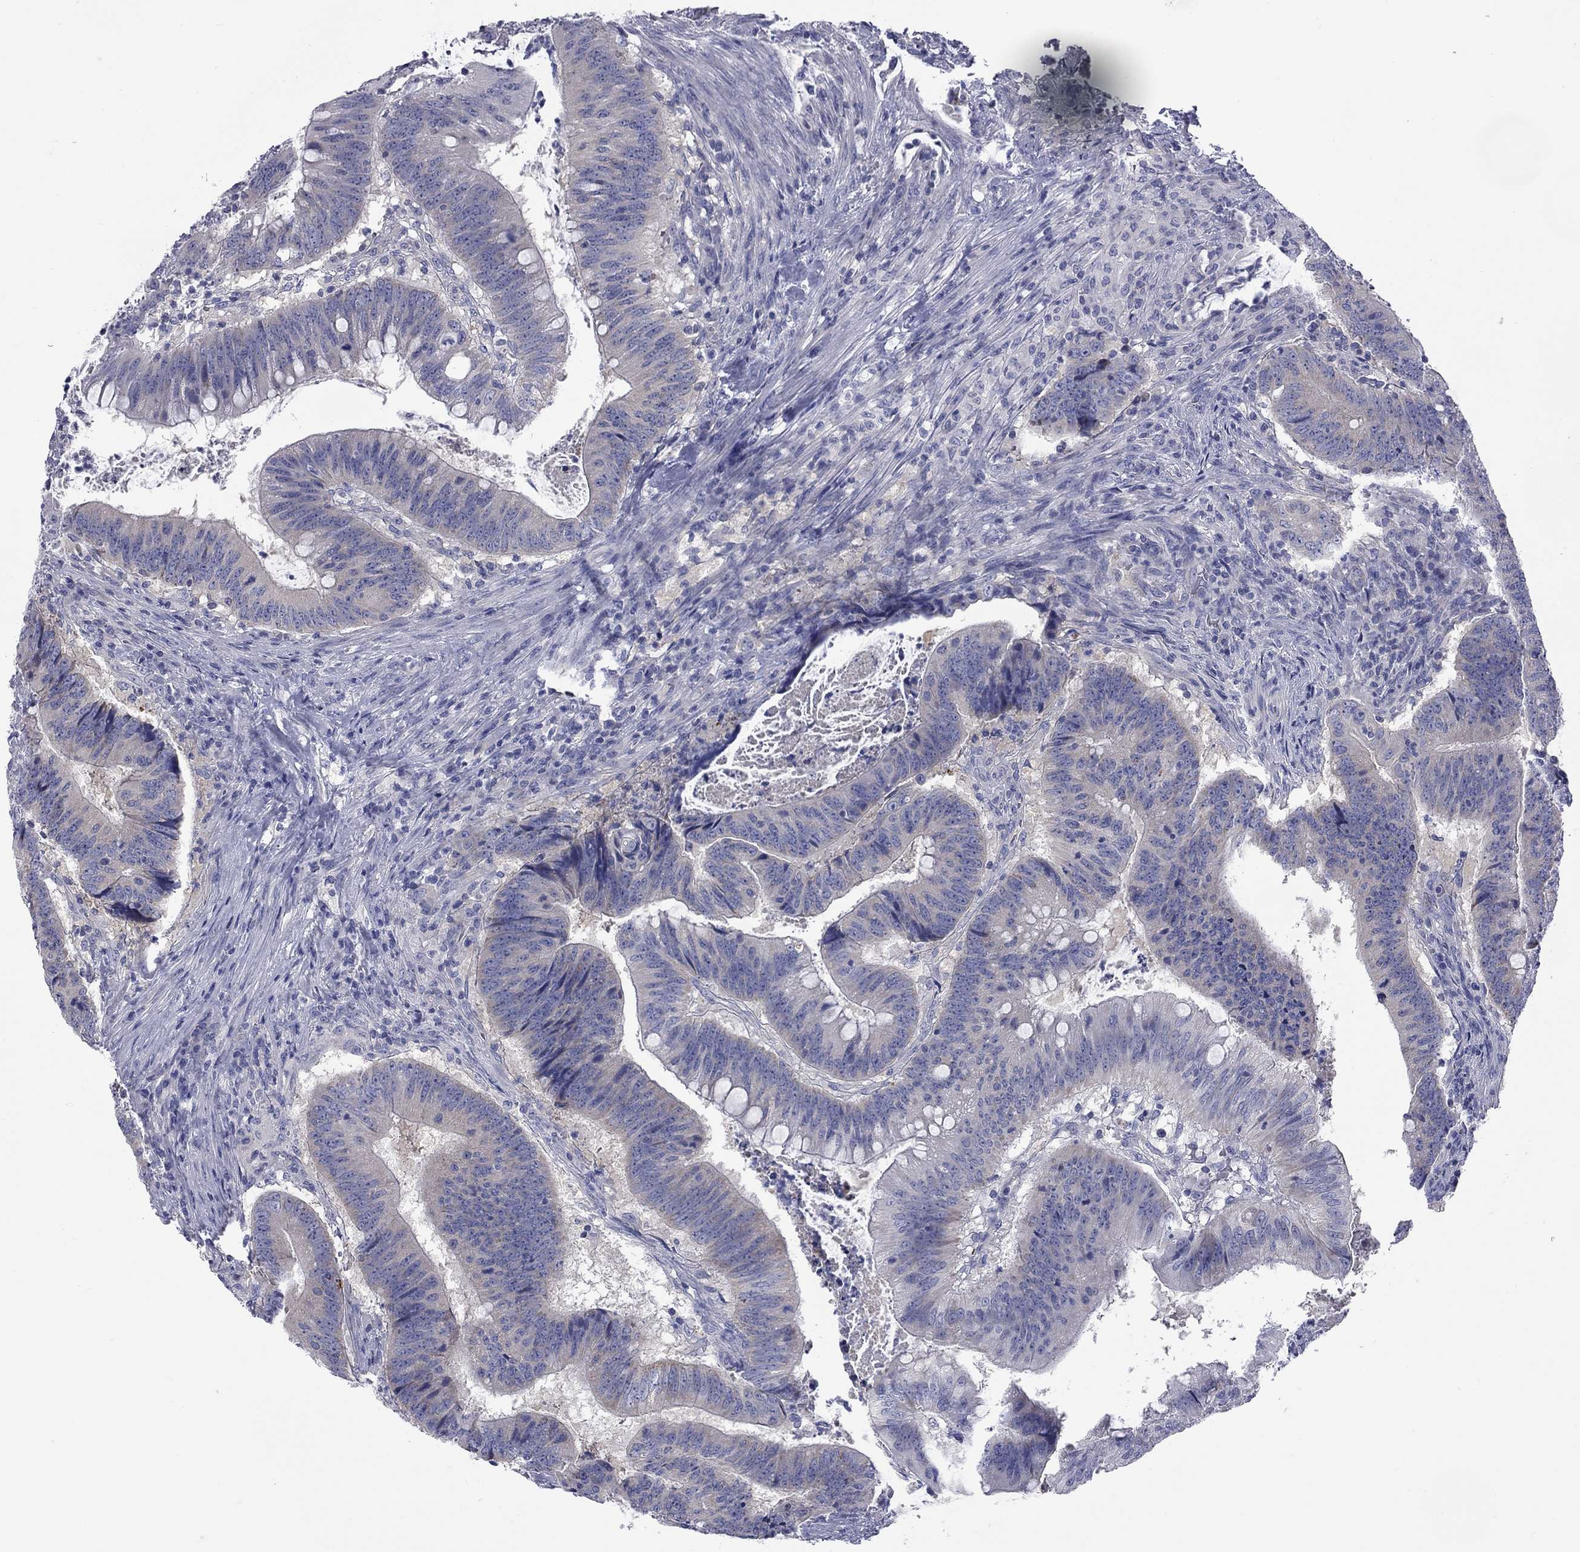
{"staining": {"intensity": "negative", "quantity": "none", "location": "none"}, "tissue": "colorectal cancer", "cell_type": "Tumor cells", "image_type": "cancer", "snomed": [{"axis": "morphology", "description": "Adenocarcinoma, NOS"}, {"axis": "topography", "description": "Colon"}], "caption": "The immunohistochemistry (IHC) photomicrograph has no significant staining in tumor cells of colorectal cancer tissue.", "gene": "ABCB4", "patient": {"sex": "female", "age": 87}}